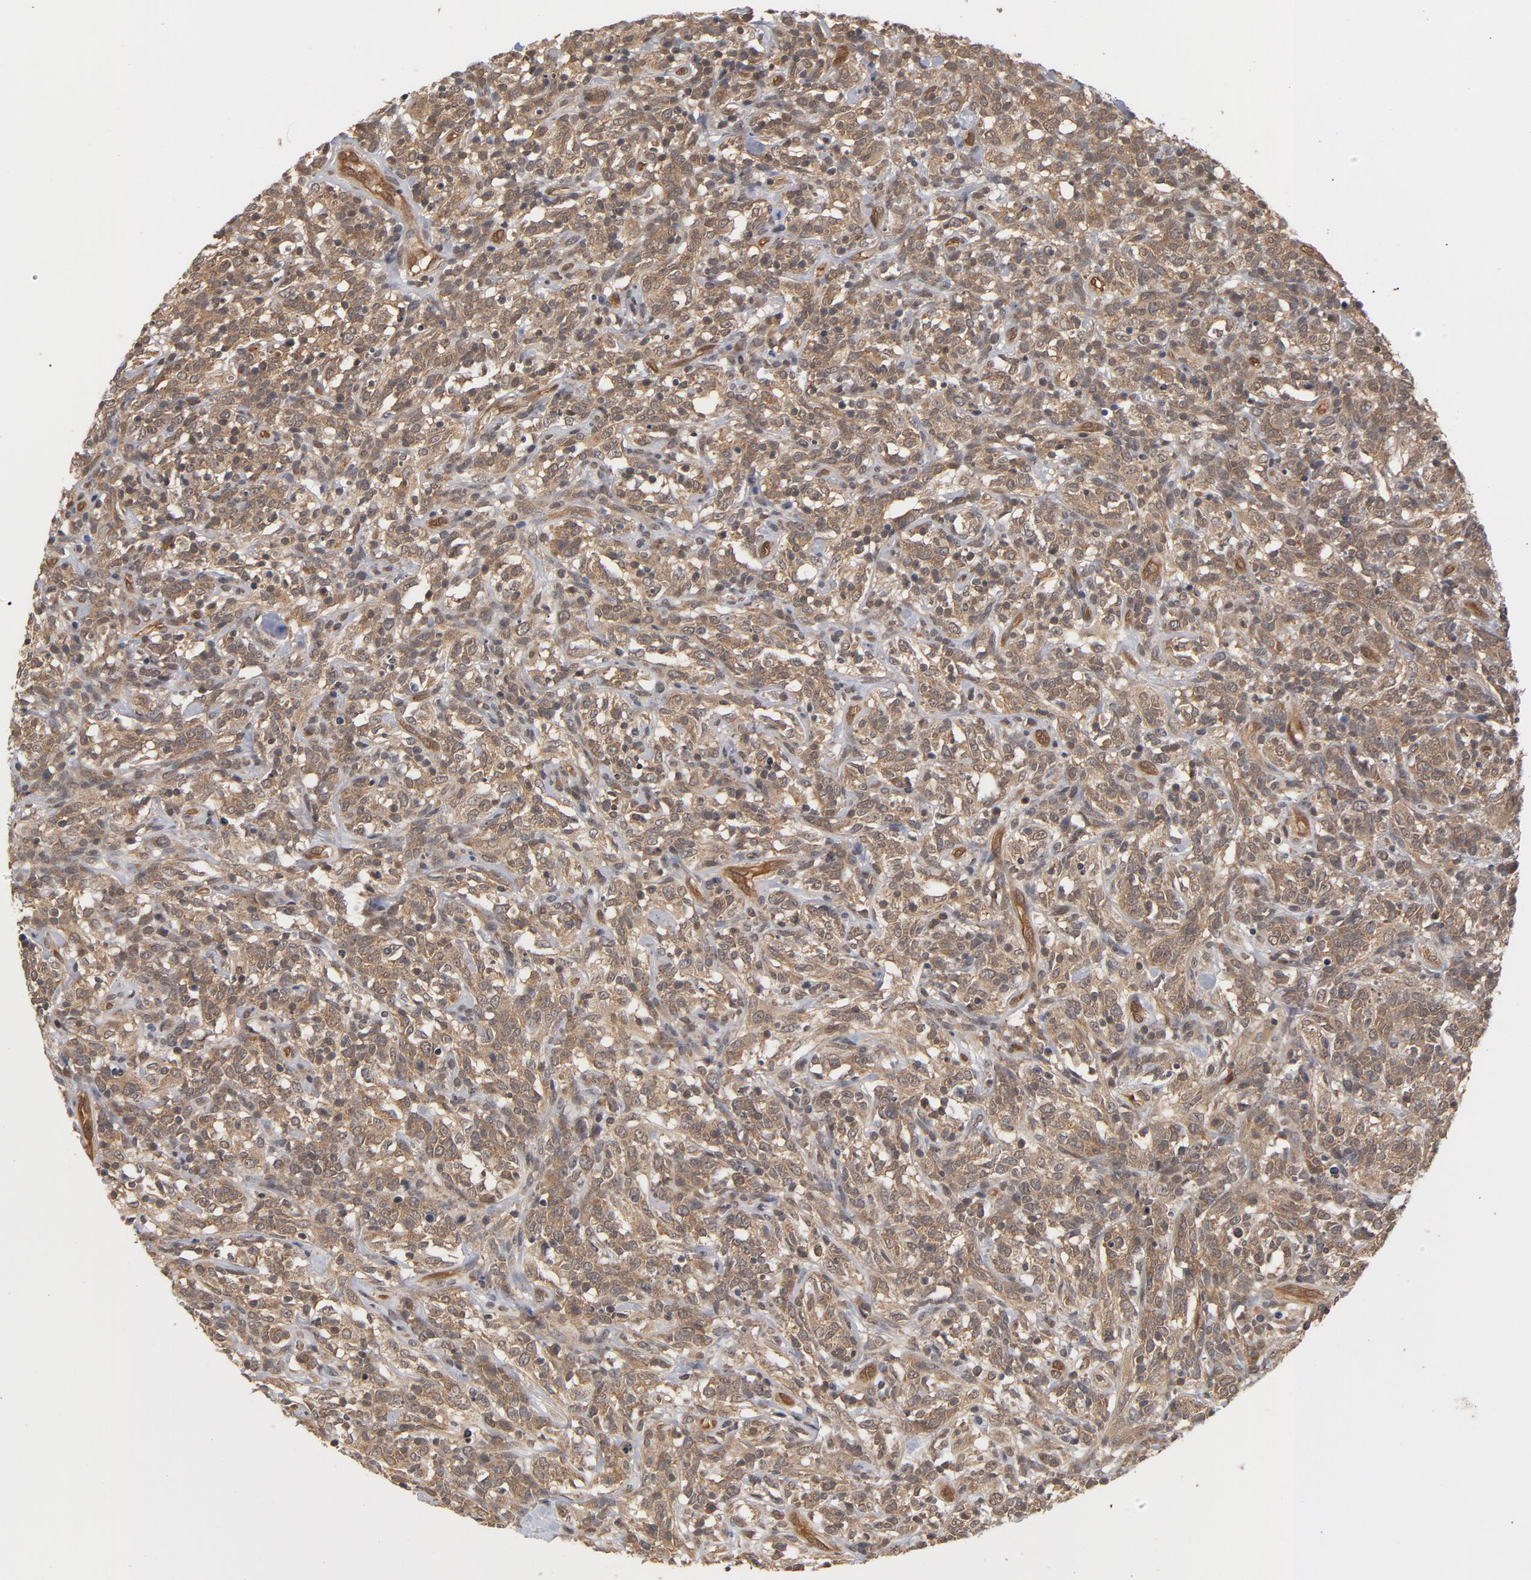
{"staining": {"intensity": "moderate", "quantity": ">75%", "location": "cytoplasmic/membranous"}, "tissue": "lymphoma", "cell_type": "Tumor cells", "image_type": "cancer", "snomed": [{"axis": "morphology", "description": "Malignant lymphoma, non-Hodgkin's type, High grade"}, {"axis": "topography", "description": "Lymph node"}], "caption": "Immunohistochemical staining of human high-grade malignant lymphoma, non-Hodgkin's type reveals moderate cytoplasmic/membranous protein positivity in about >75% of tumor cells. (IHC, brightfield microscopy, high magnification).", "gene": "CDC37", "patient": {"sex": "female", "age": 73}}